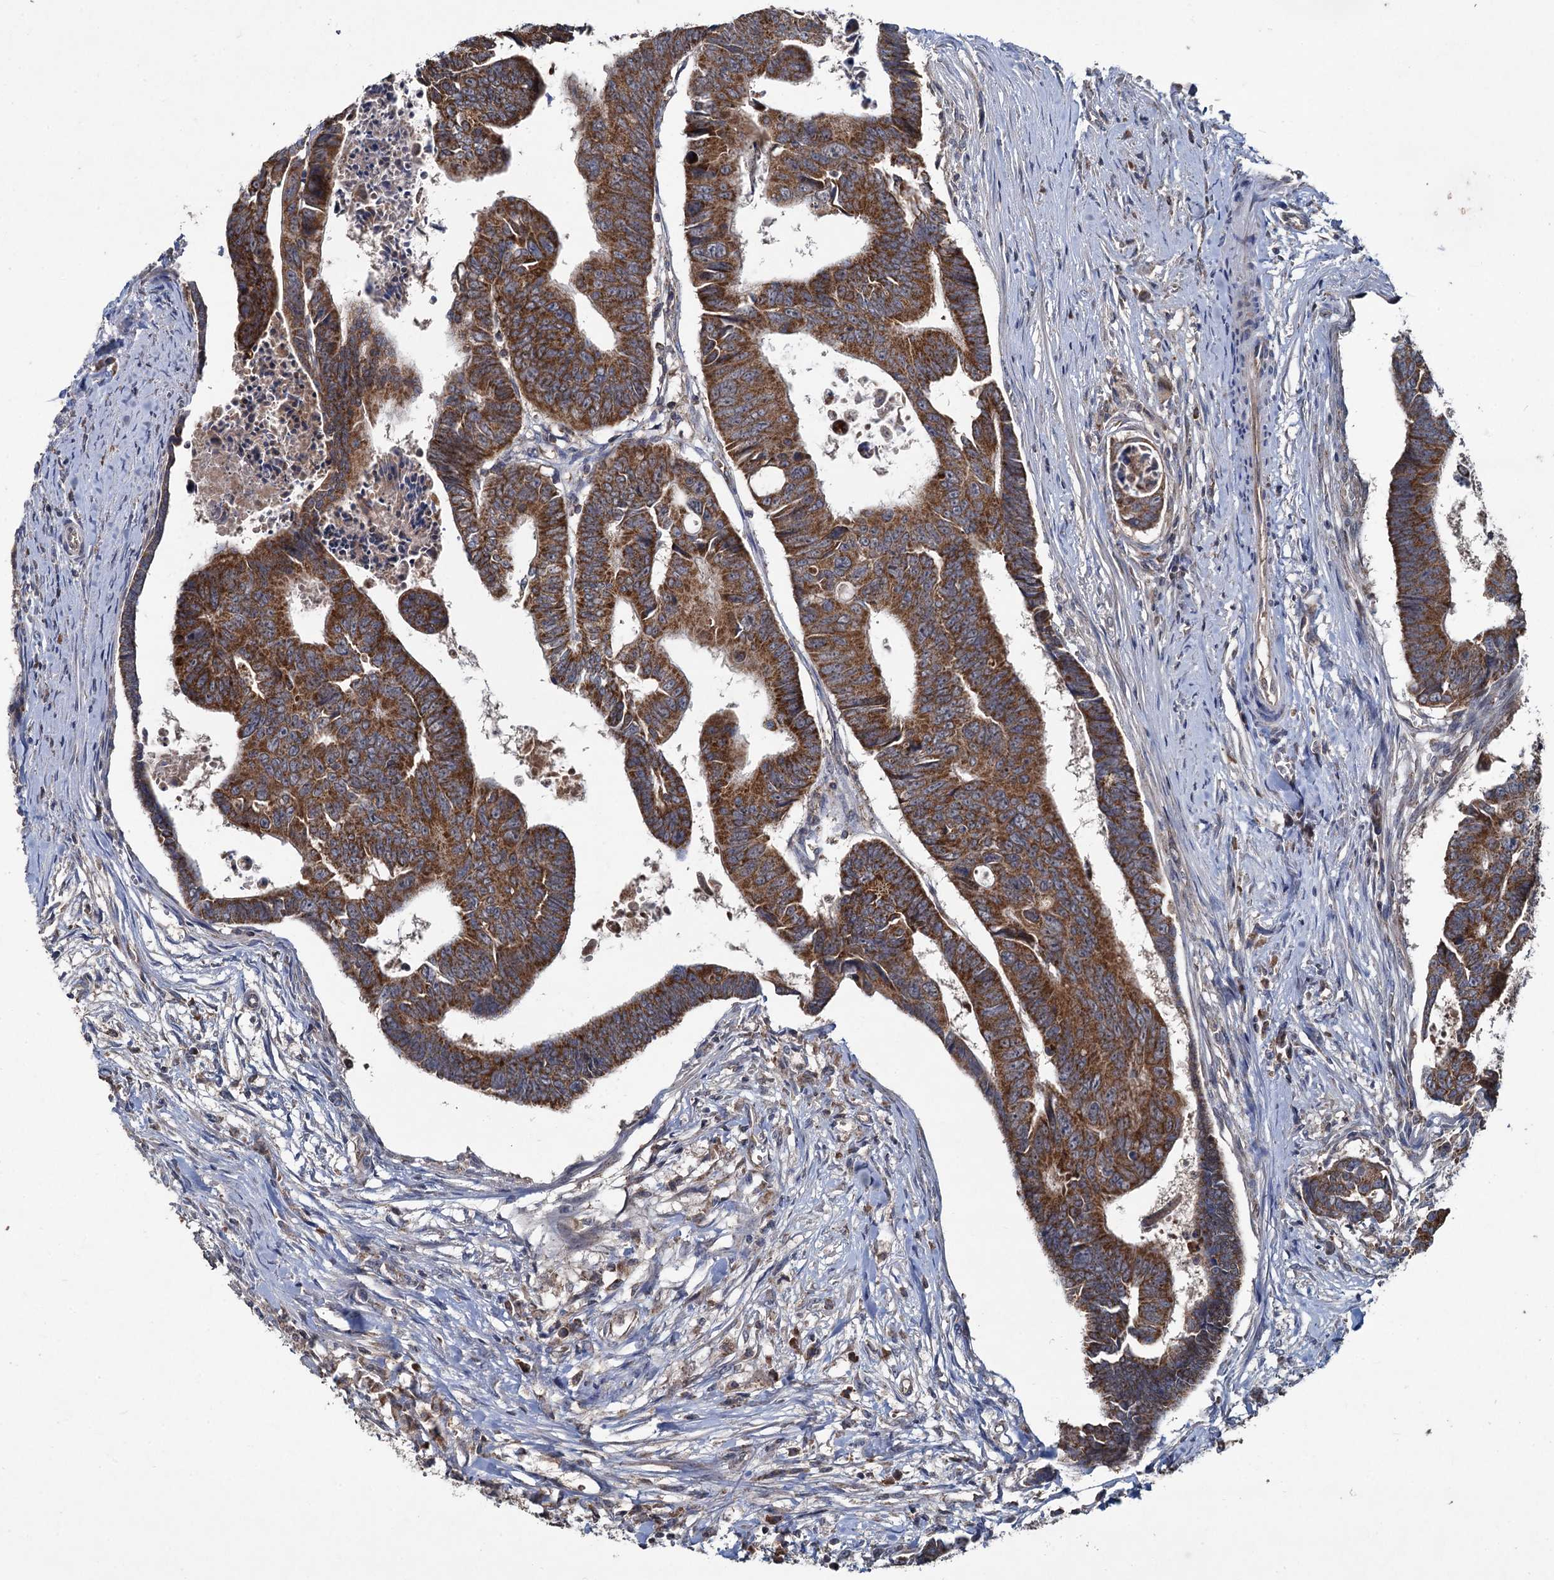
{"staining": {"intensity": "strong", "quantity": ">75%", "location": "cytoplasmic/membranous"}, "tissue": "colorectal cancer", "cell_type": "Tumor cells", "image_type": "cancer", "snomed": [{"axis": "morphology", "description": "Adenocarcinoma, NOS"}, {"axis": "topography", "description": "Rectum"}], "caption": "Tumor cells display high levels of strong cytoplasmic/membranous expression in approximately >75% of cells in adenocarcinoma (colorectal). (DAB = brown stain, brightfield microscopy at high magnification).", "gene": "METTL4", "patient": {"sex": "female", "age": 65}}